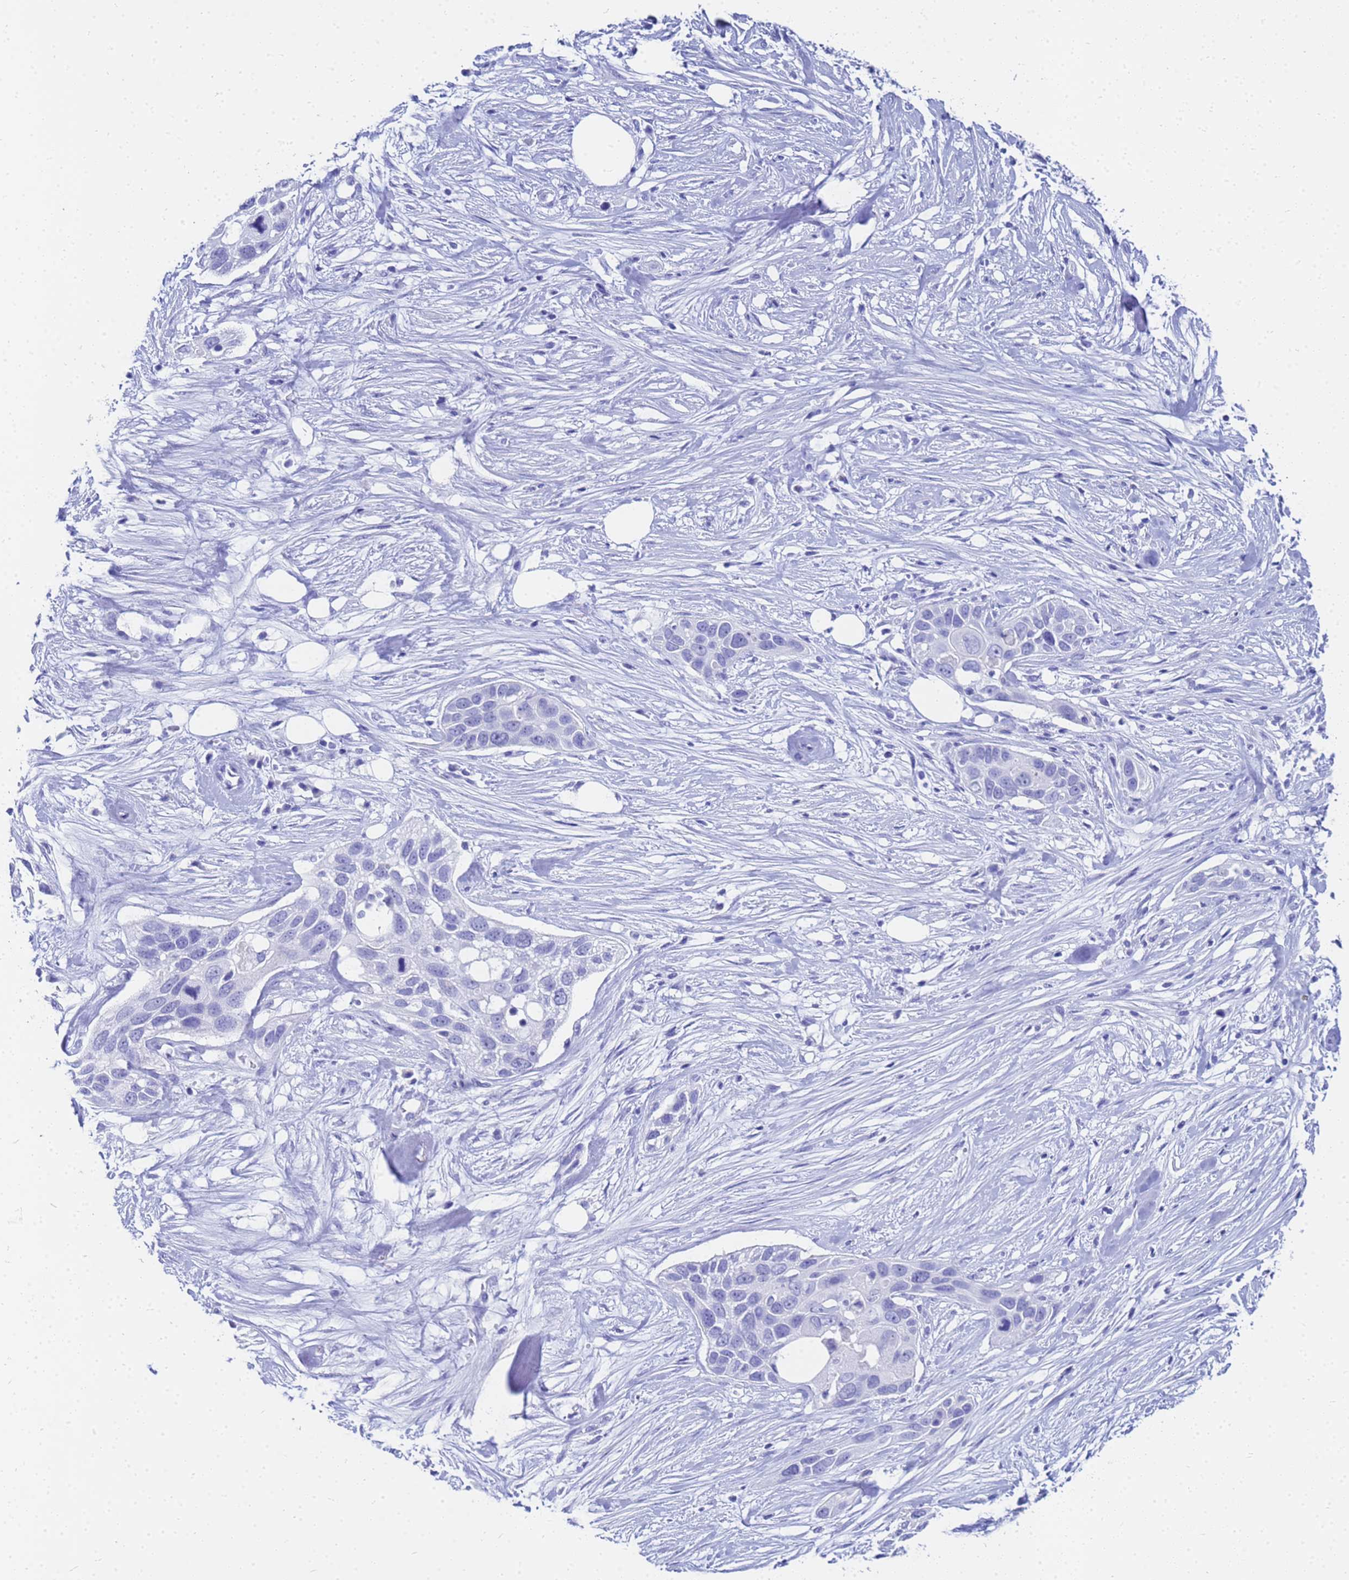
{"staining": {"intensity": "negative", "quantity": "none", "location": "none"}, "tissue": "pancreatic cancer", "cell_type": "Tumor cells", "image_type": "cancer", "snomed": [{"axis": "morphology", "description": "Adenocarcinoma, NOS"}, {"axis": "topography", "description": "Pancreas"}], "caption": "There is no significant staining in tumor cells of pancreatic cancer. Nuclei are stained in blue.", "gene": "CKB", "patient": {"sex": "female", "age": 60}}